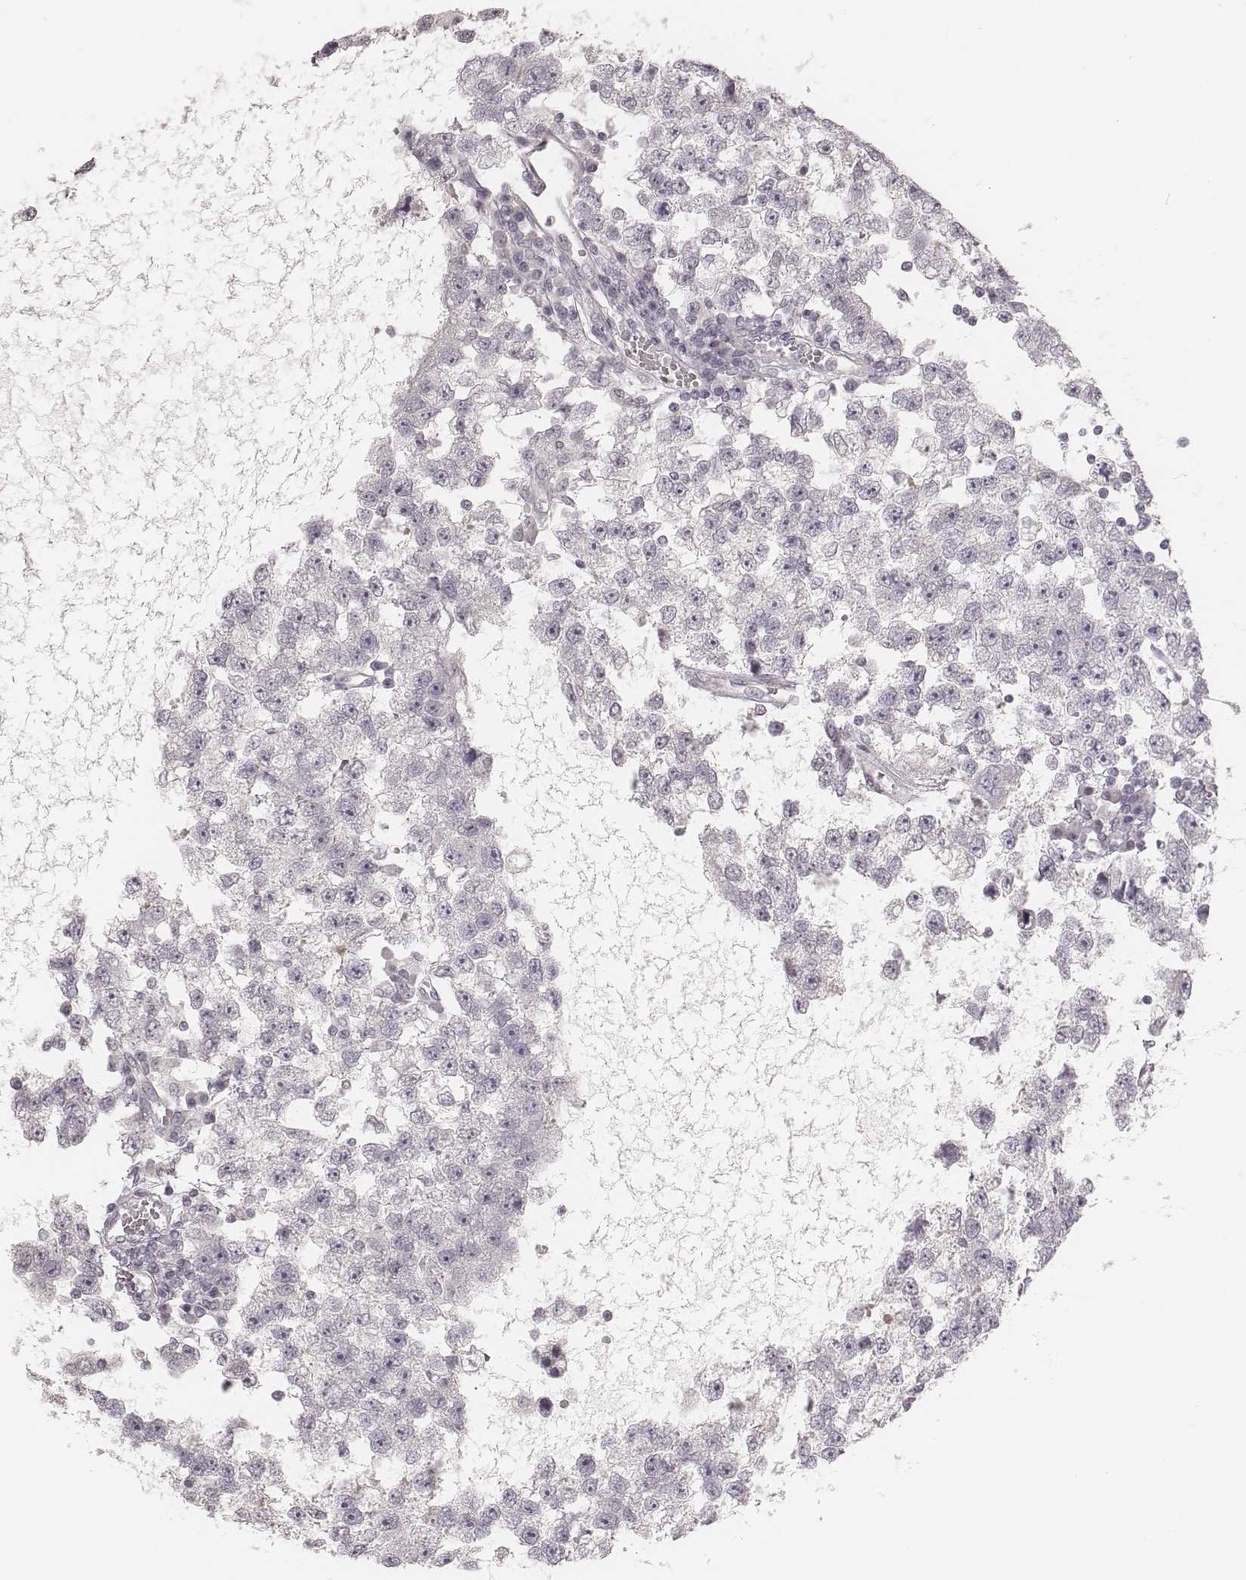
{"staining": {"intensity": "negative", "quantity": "none", "location": "none"}, "tissue": "testis cancer", "cell_type": "Tumor cells", "image_type": "cancer", "snomed": [{"axis": "morphology", "description": "Seminoma, NOS"}, {"axis": "topography", "description": "Testis"}], "caption": "Immunohistochemical staining of human testis seminoma reveals no significant staining in tumor cells.", "gene": "SPATA24", "patient": {"sex": "male", "age": 34}}